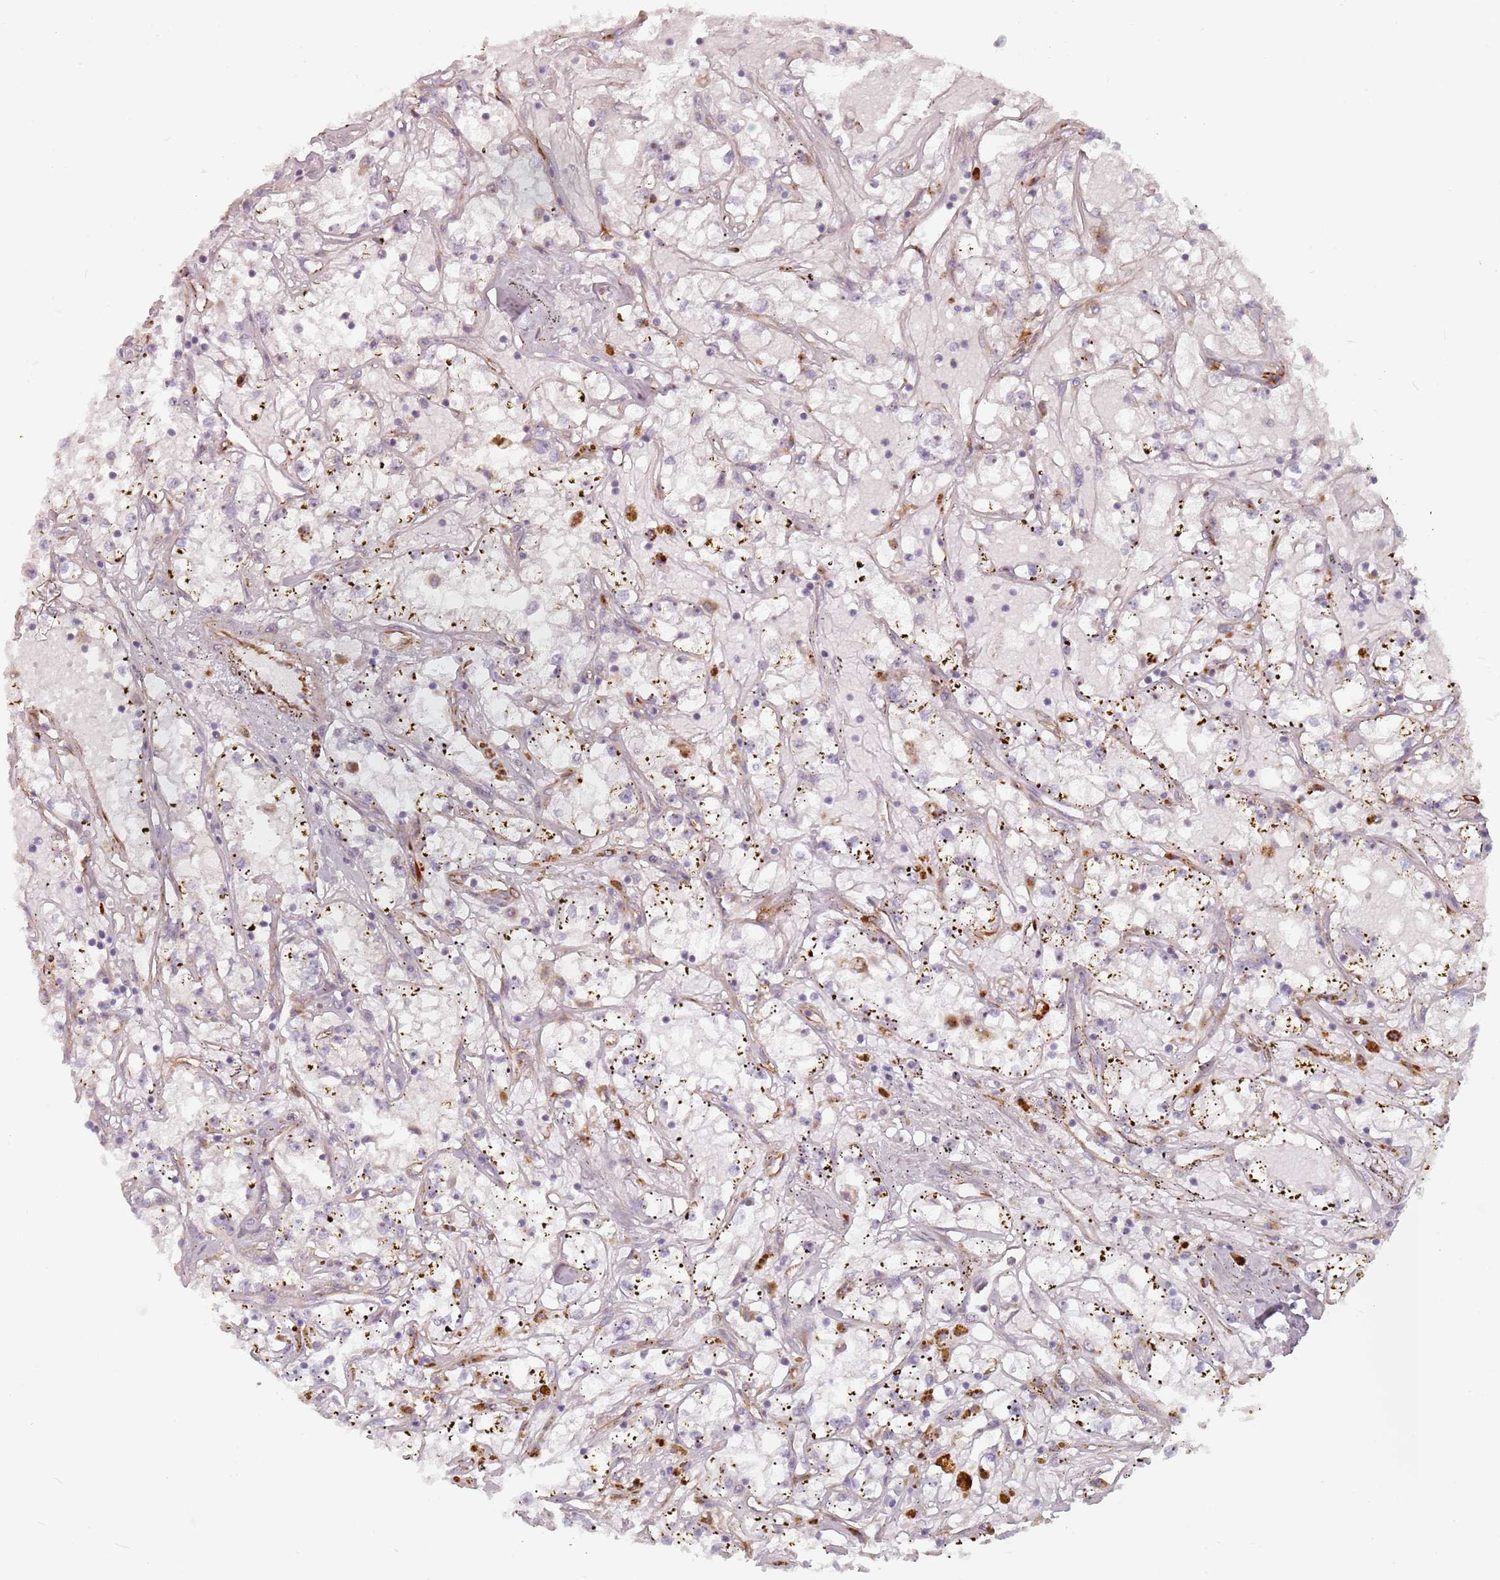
{"staining": {"intensity": "negative", "quantity": "none", "location": "none"}, "tissue": "renal cancer", "cell_type": "Tumor cells", "image_type": "cancer", "snomed": [{"axis": "morphology", "description": "Adenocarcinoma, NOS"}, {"axis": "topography", "description": "Kidney"}], "caption": "Immunohistochemical staining of renal adenocarcinoma shows no significant expression in tumor cells. (DAB immunohistochemistry (IHC) with hematoxylin counter stain).", "gene": "GAS2L3", "patient": {"sex": "male", "age": 56}}